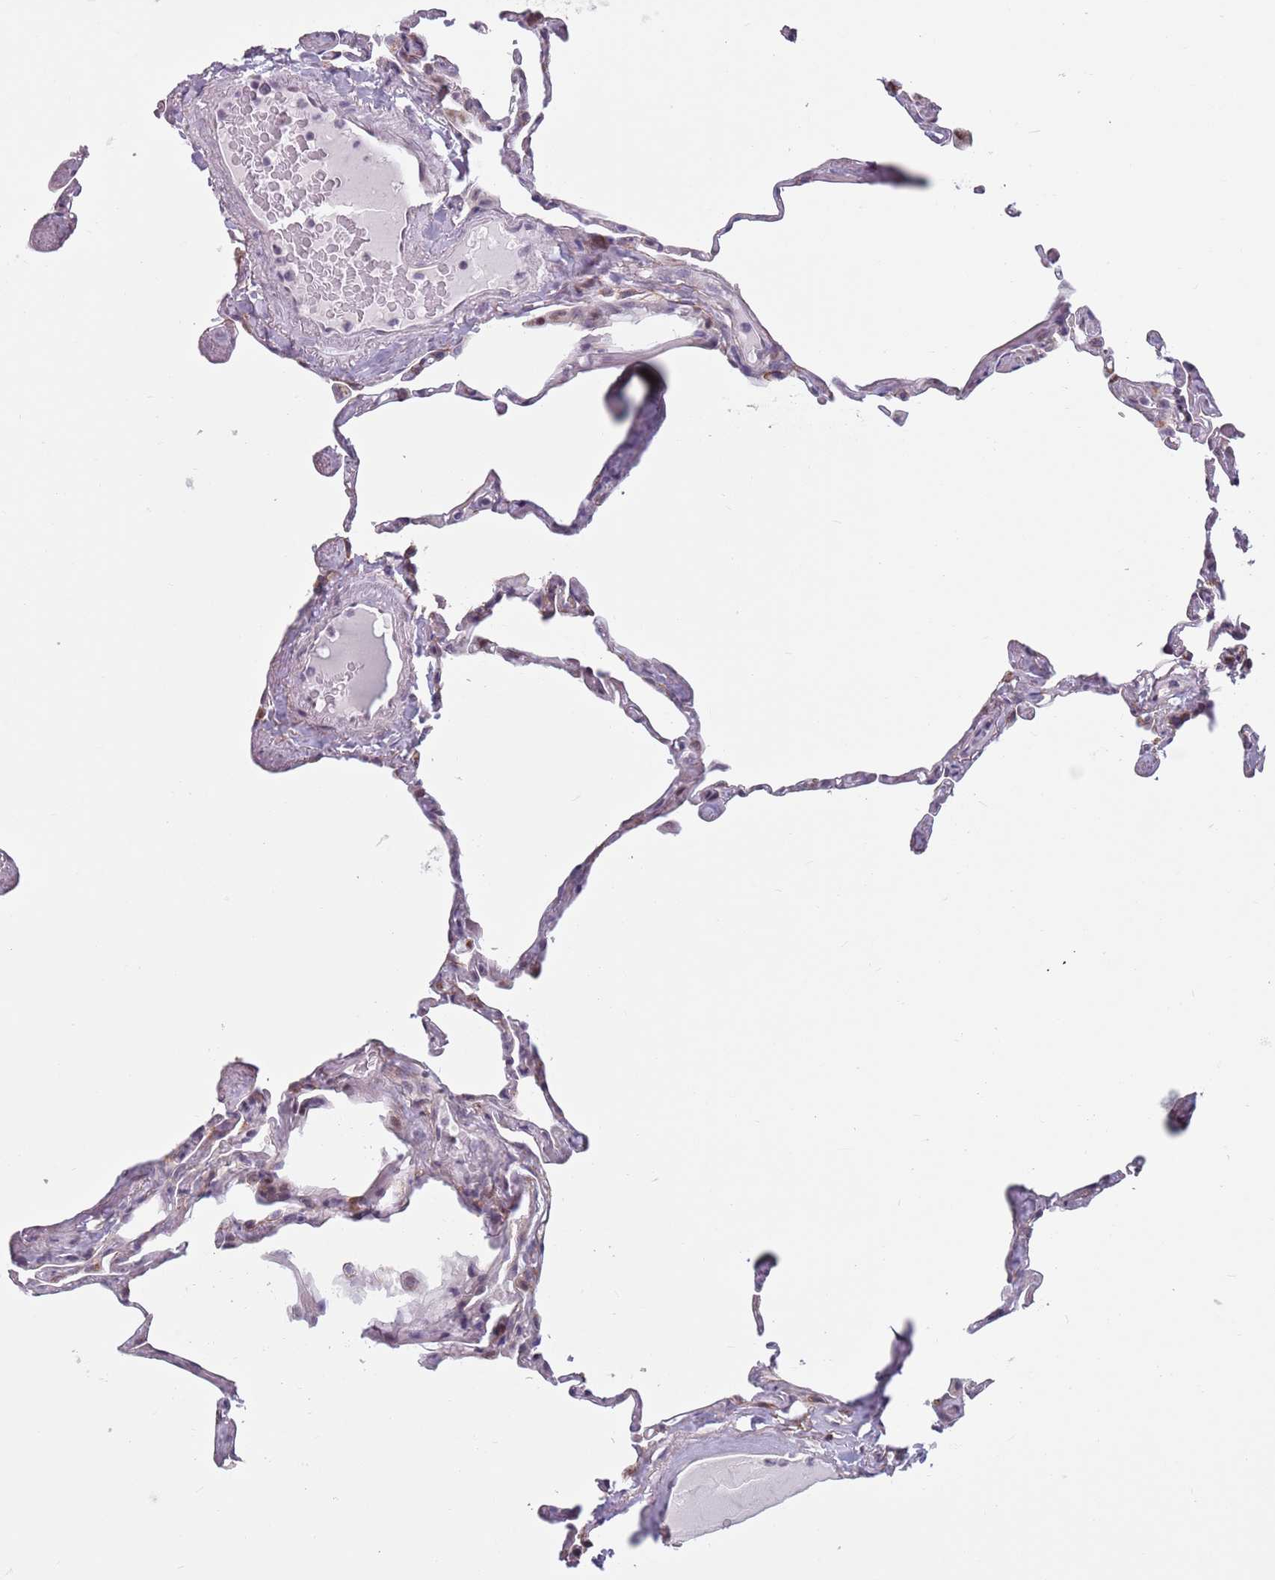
{"staining": {"intensity": "weak", "quantity": "<25%", "location": "cytoplasmic/membranous"}, "tissue": "lung", "cell_type": "Alveolar cells", "image_type": "normal", "snomed": [{"axis": "morphology", "description": "Normal tissue, NOS"}, {"axis": "topography", "description": "Lung"}], "caption": "High magnification brightfield microscopy of normal lung stained with DAB (3,3'-diaminobenzidine) (brown) and counterstained with hematoxylin (blue): alveolar cells show no significant positivity. The staining is performed using DAB brown chromogen with nuclei counter-stained in using hematoxylin.", "gene": "ZKSCAN2", "patient": {"sex": "male", "age": 65}}